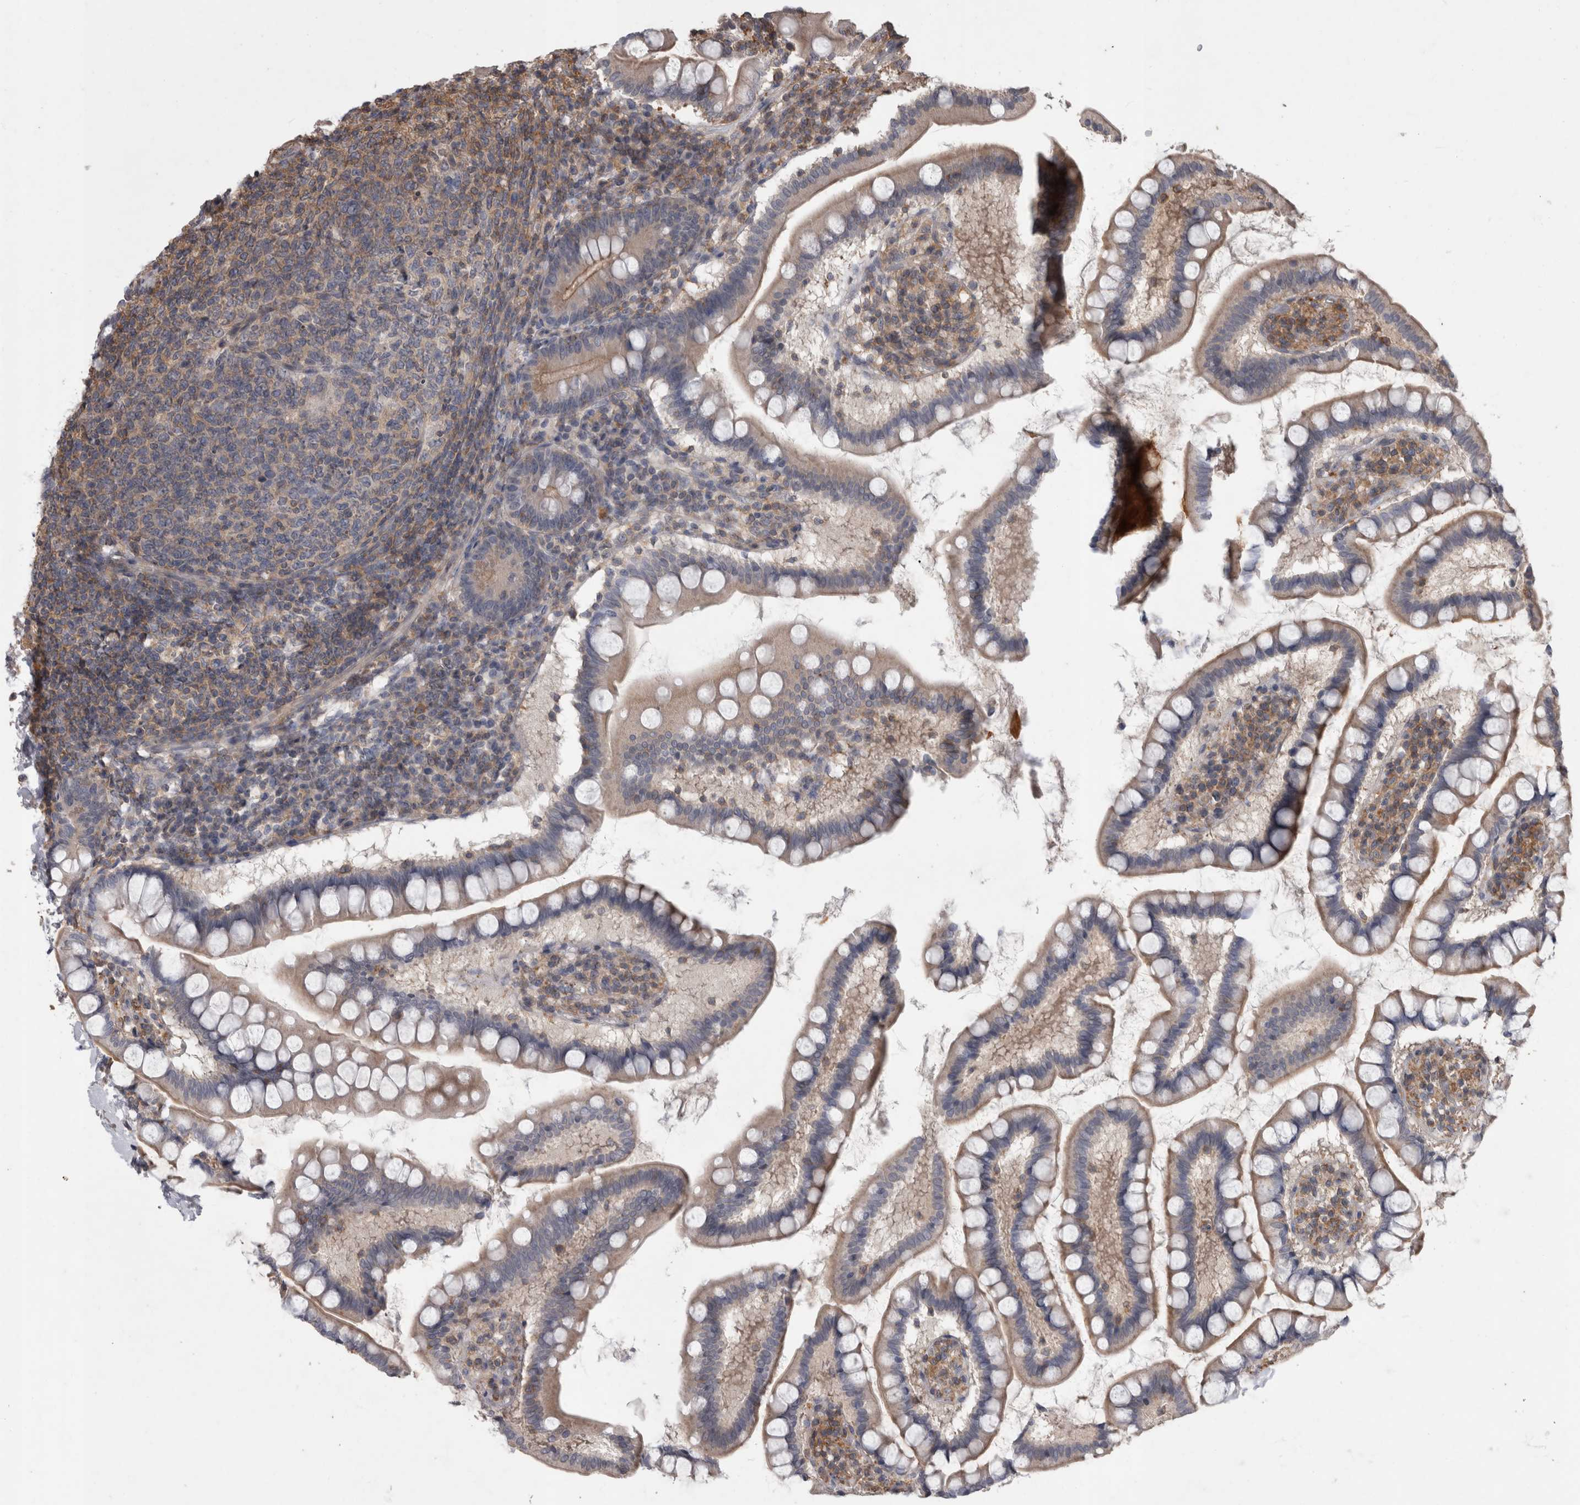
{"staining": {"intensity": "weak", "quantity": "25%-75%", "location": "cytoplasmic/membranous"}, "tissue": "small intestine", "cell_type": "Glandular cells", "image_type": "normal", "snomed": [{"axis": "morphology", "description": "Normal tissue, NOS"}, {"axis": "topography", "description": "Small intestine"}], "caption": "A brown stain labels weak cytoplasmic/membranous staining of a protein in glandular cells of unremarkable small intestine. The staining was performed using DAB to visualize the protein expression in brown, while the nuclei were stained in blue with hematoxylin (Magnification: 20x).", "gene": "SPATA48", "patient": {"sex": "female", "age": 84}}